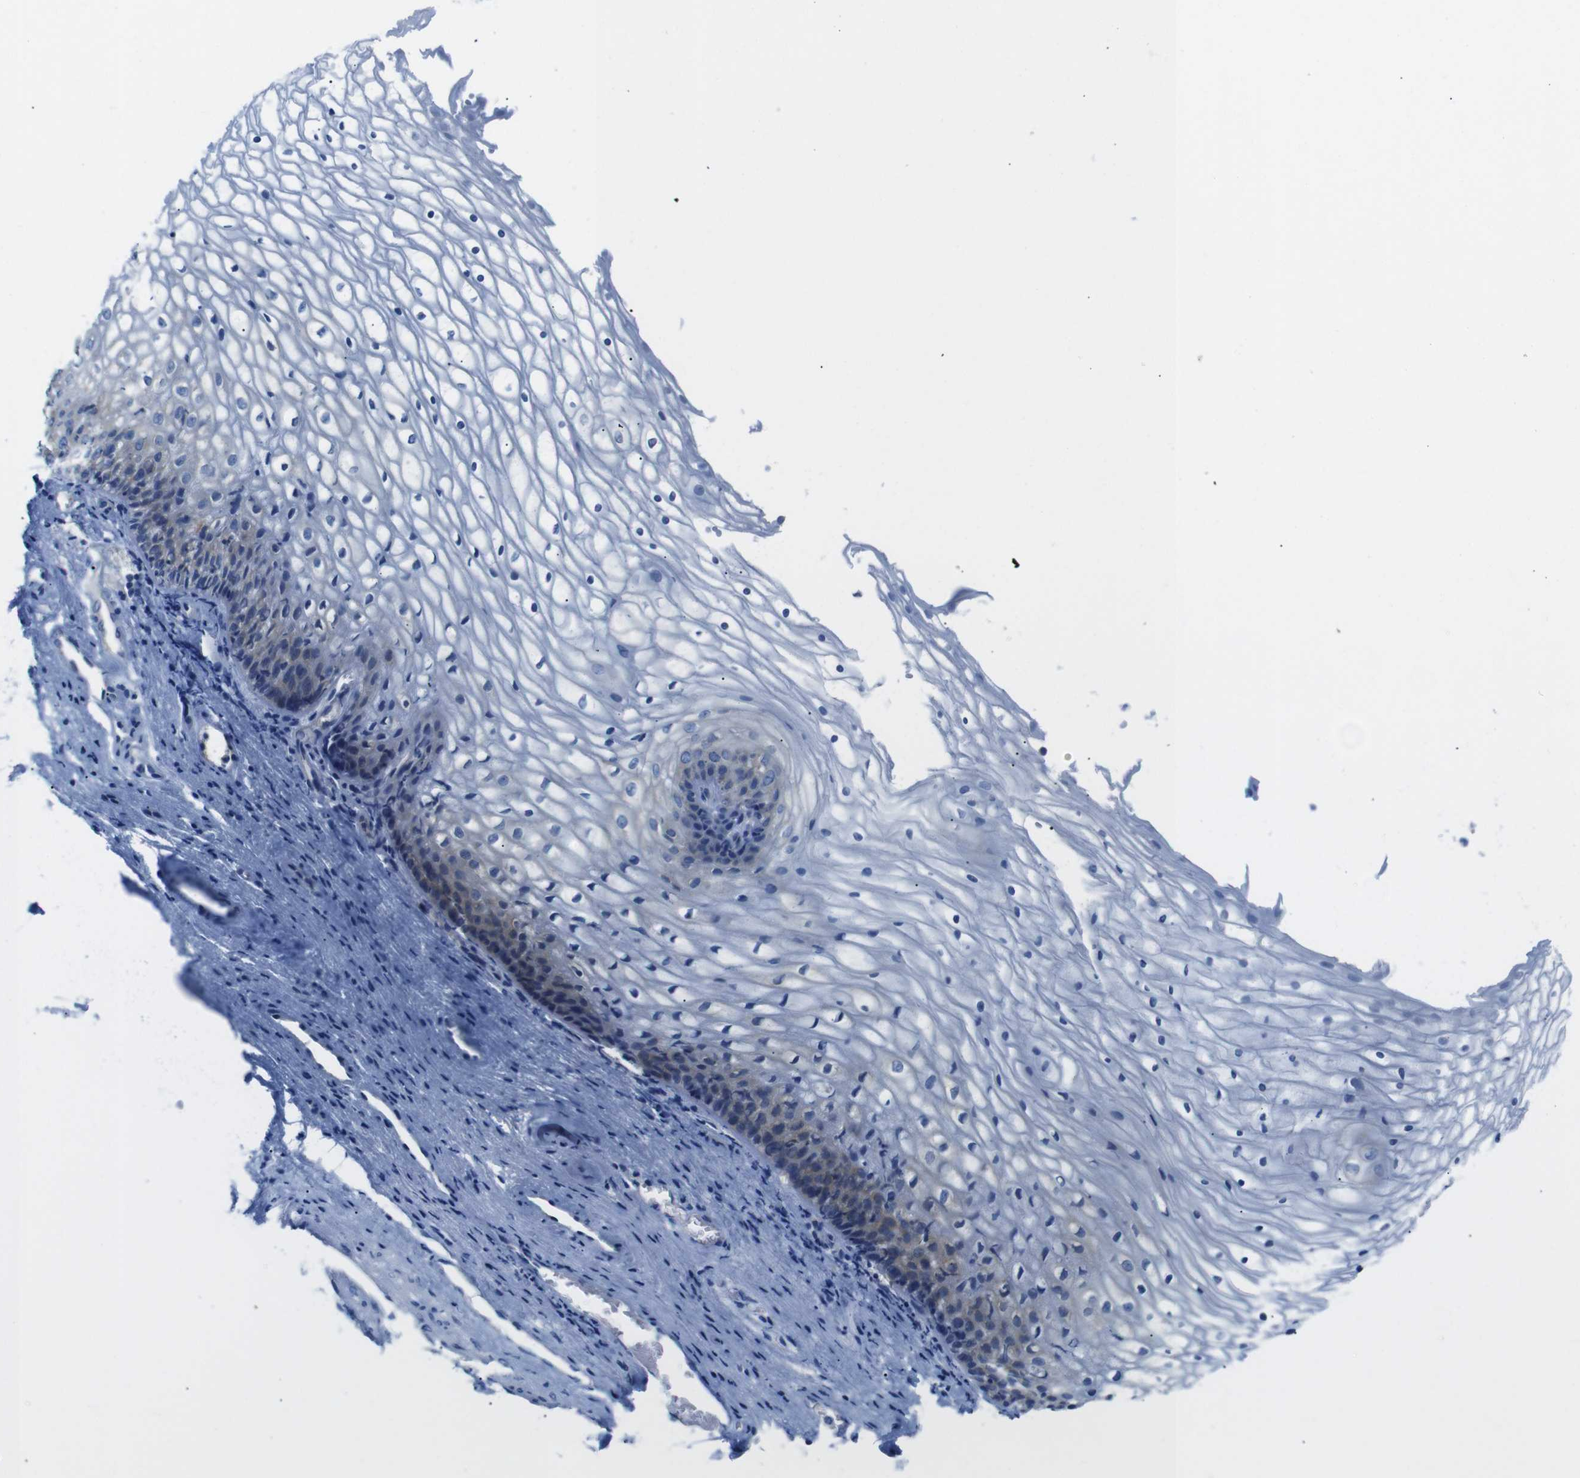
{"staining": {"intensity": "negative", "quantity": "none", "location": "none"}, "tissue": "vagina", "cell_type": "Squamous epithelial cells", "image_type": "normal", "snomed": [{"axis": "morphology", "description": "Normal tissue, NOS"}, {"axis": "topography", "description": "Vagina"}], "caption": "This photomicrograph is of normal vagina stained with immunohistochemistry (IHC) to label a protein in brown with the nuclei are counter-stained blue. There is no expression in squamous epithelial cells. The staining is performed using DAB brown chromogen with nuclei counter-stained in using hematoxylin.", "gene": "DCP1A", "patient": {"sex": "female", "age": 34}}